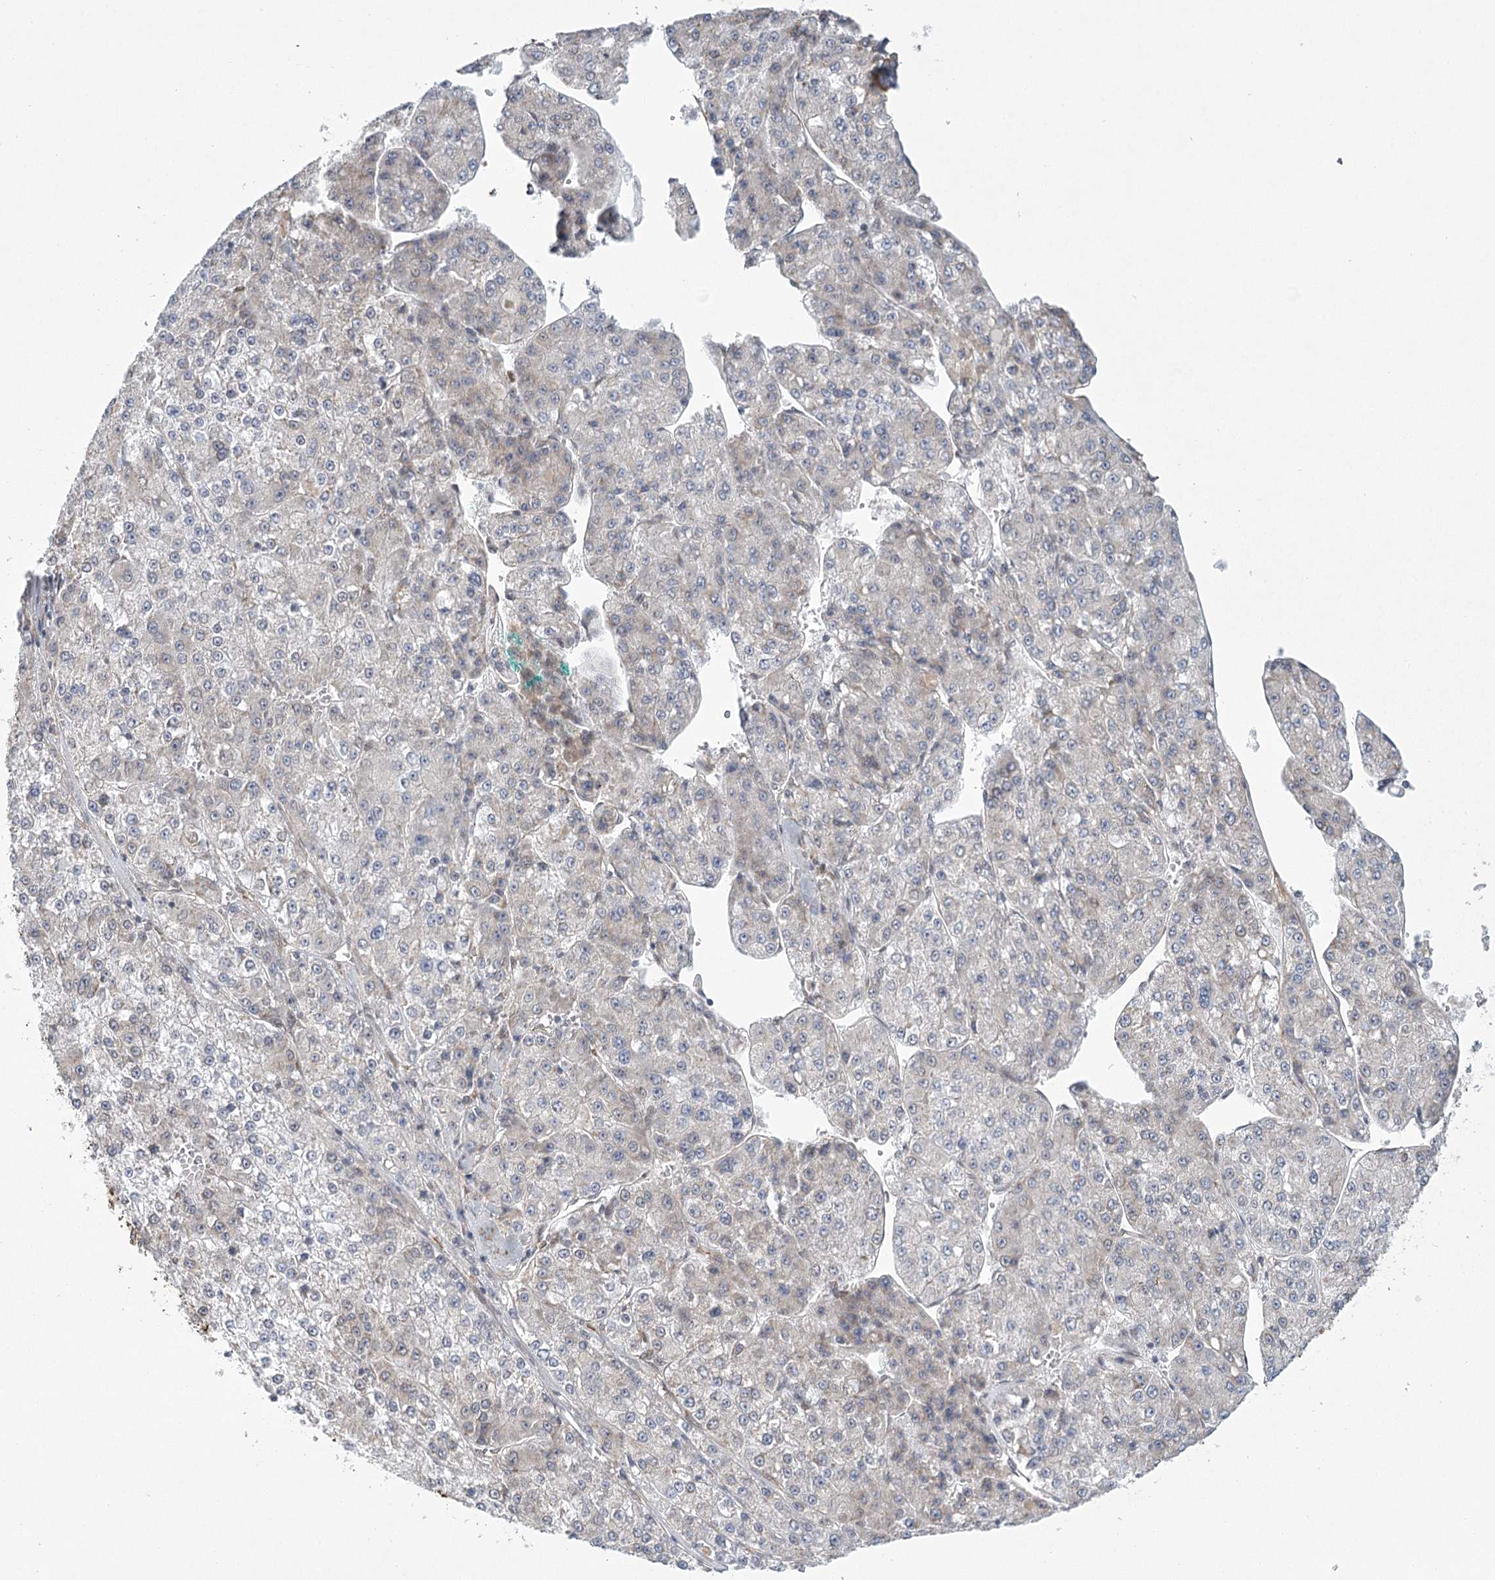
{"staining": {"intensity": "negative", "quantity": "none", "location": "none"}, "tissue": "liver cancer", "cell_type": "Tumor cells", "image_type": "cancer", "snomed": [{"axis": "morphology", "description": "Carcinoma, Hepatocellular, NOS"}, {"axis": "topography", "description": "Liver"}], "caption": "Immunohistochemistry (IHC) histopathology image of neoplastic tissue: hepatocellular carcinoma (liver) stained with DAB demonstrates no significant protein staining in tumor cells. Nuclei are stained in blue.", "gene": "MED28", "patient": {"sex": "female", "age": 73}}